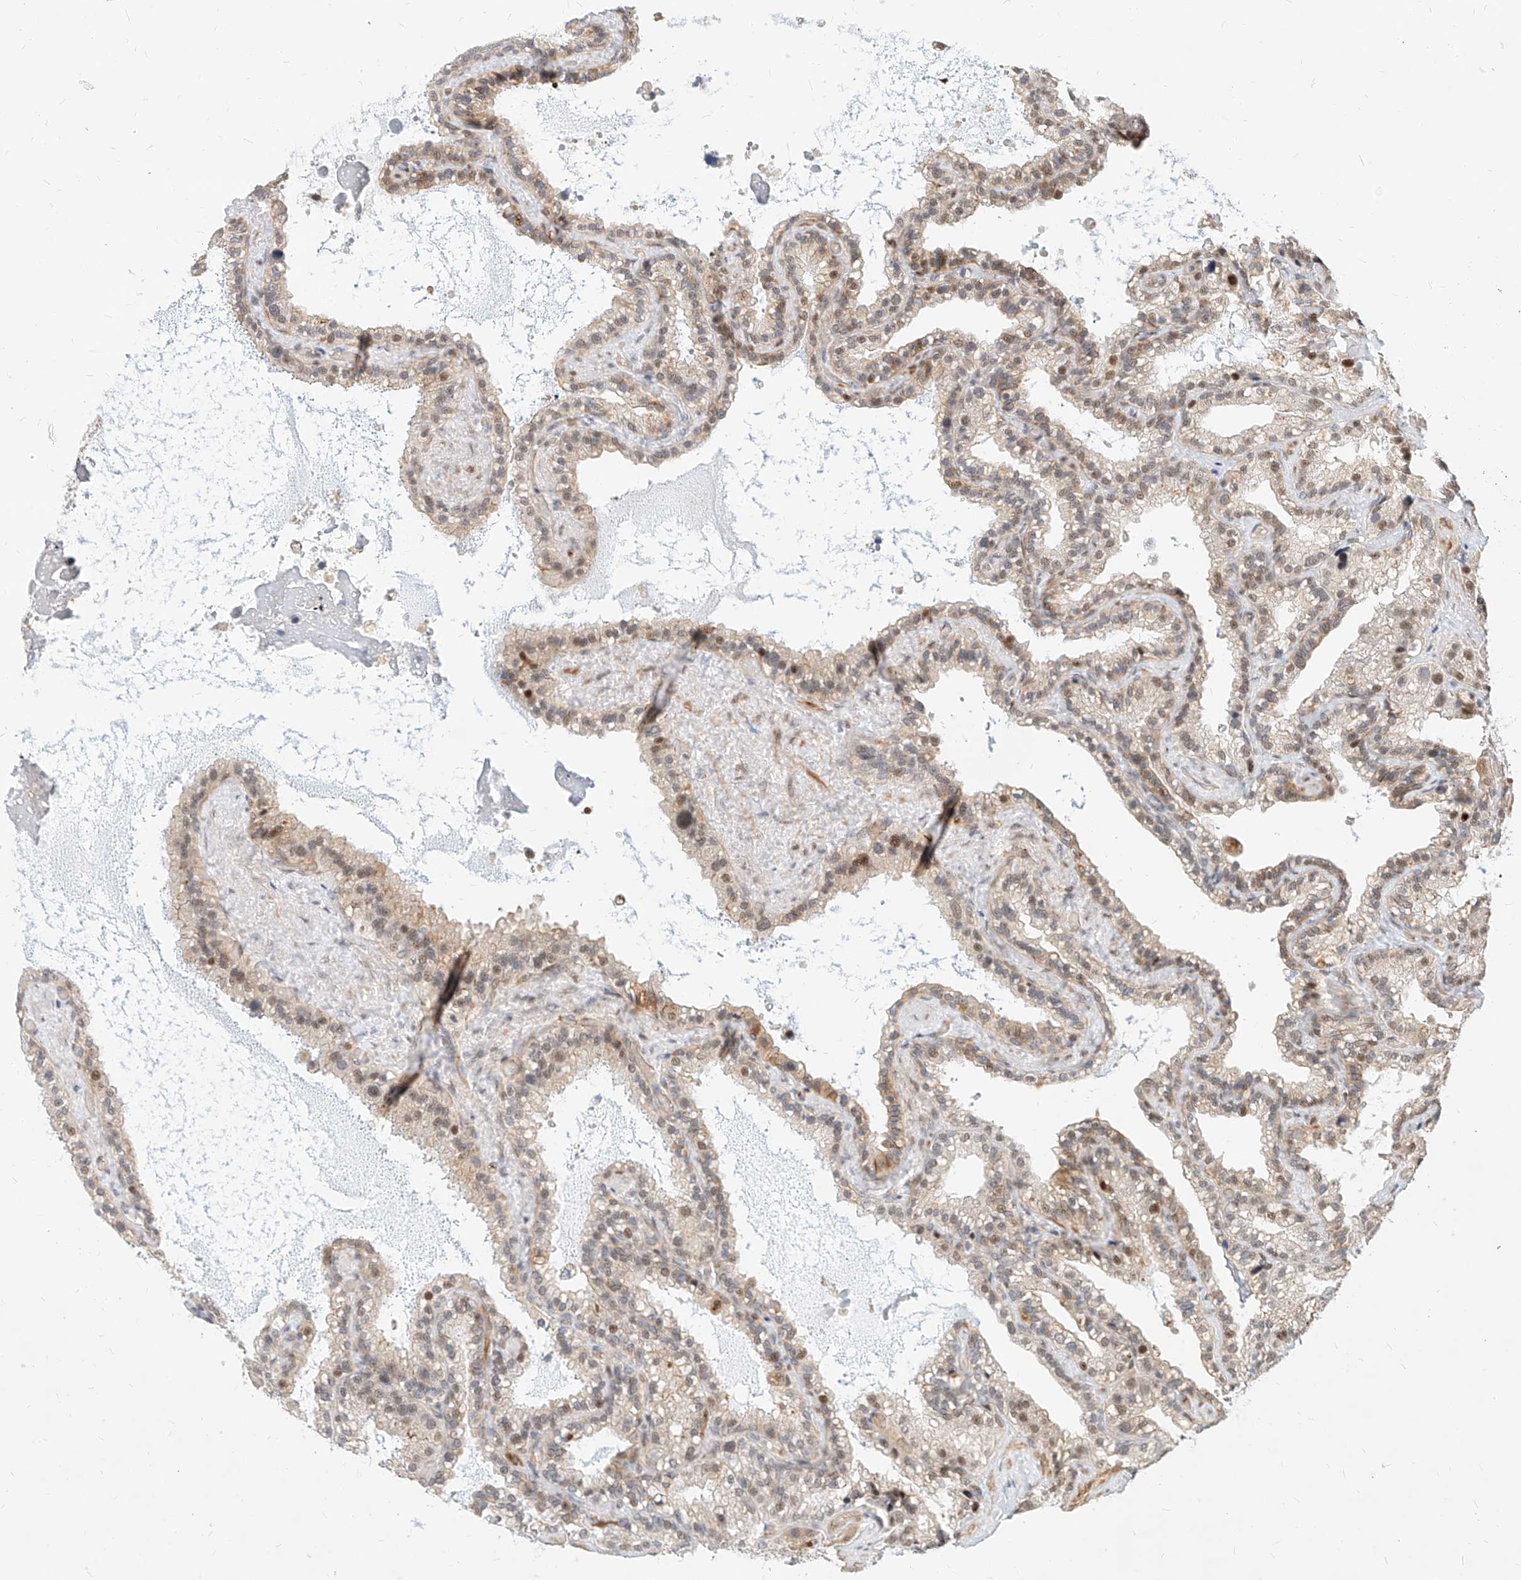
{"staining": {"intensity": "moderate", "quantity": "25%-75%", "location": "nuclear"}, "tissue": "seminal vesicle", "cell_type": "Glandular cells", "image_type": "normal", "snomed": [{"axis": "morphology", "description": "Normal tissue, NOS"}, {"axis": "topography", "description": "Prostate"}, {"axis": "topography", "description": "Seminal veicle"}], "caption": "Human seminal vesicle stained with a protein marker exhibits moderate staining in glandular cells.", "gene": "CBX8", "patient": {"sex": "male", "age": 68}}